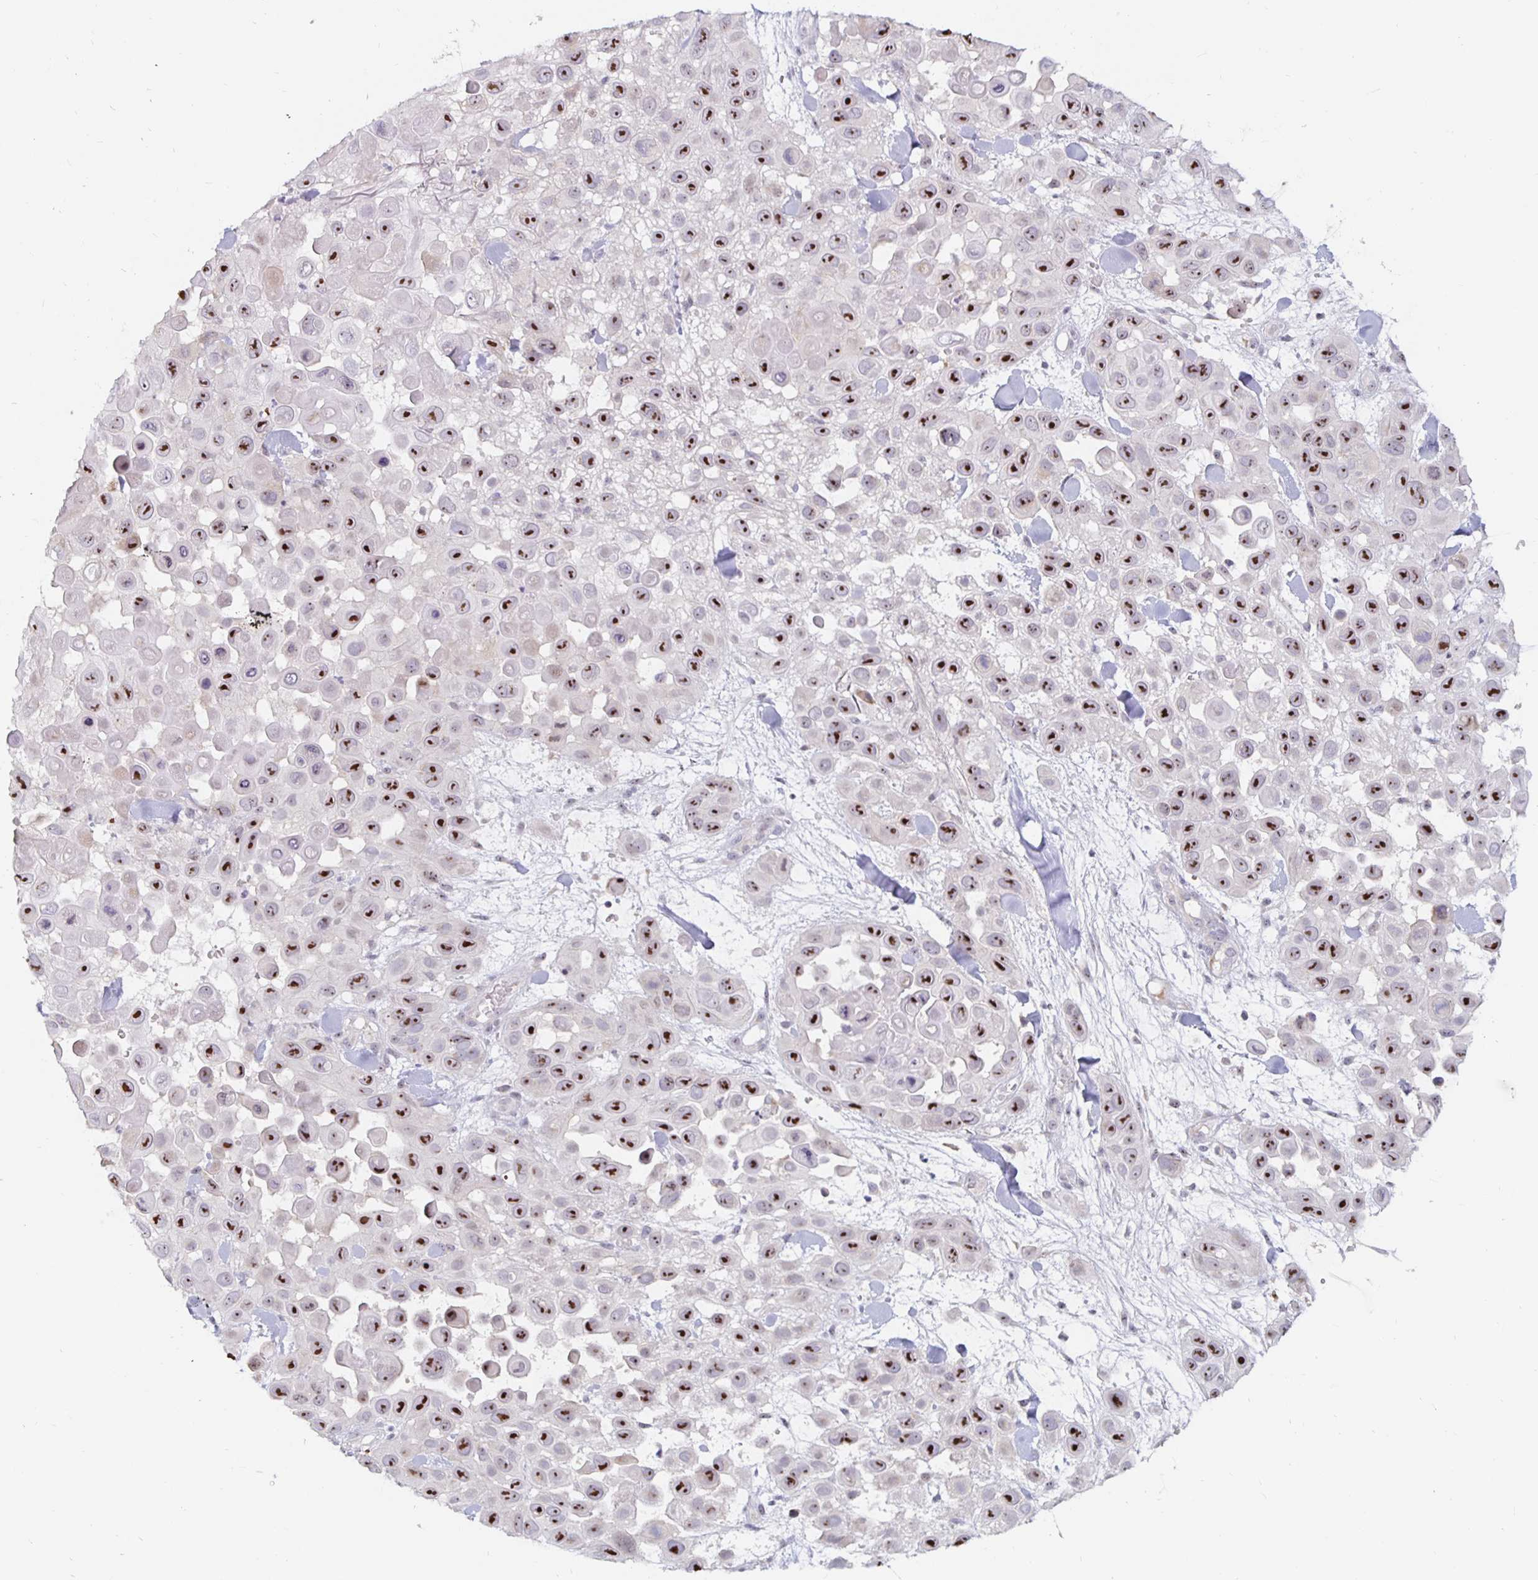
{"staining": {"intensity": "strong", "quantity": ">75%", "location": "nuclear"}, "tissue": "skin cancer", "cell_type": "Tumor cells", "image_type": "cancer", "snomed": [{"axis": "morphology", "description": "Squamous cell carcinoma, NOS"}, {"axis": "topography", "description": "Skin"}], "caption": "Protein staining by IHC reveals strong nuclear expression in about >75% of tumor cells in squamous cell carcinoma (skin).", "gene": "NUP85", "patient": {"sex": "male", "age": 81}}